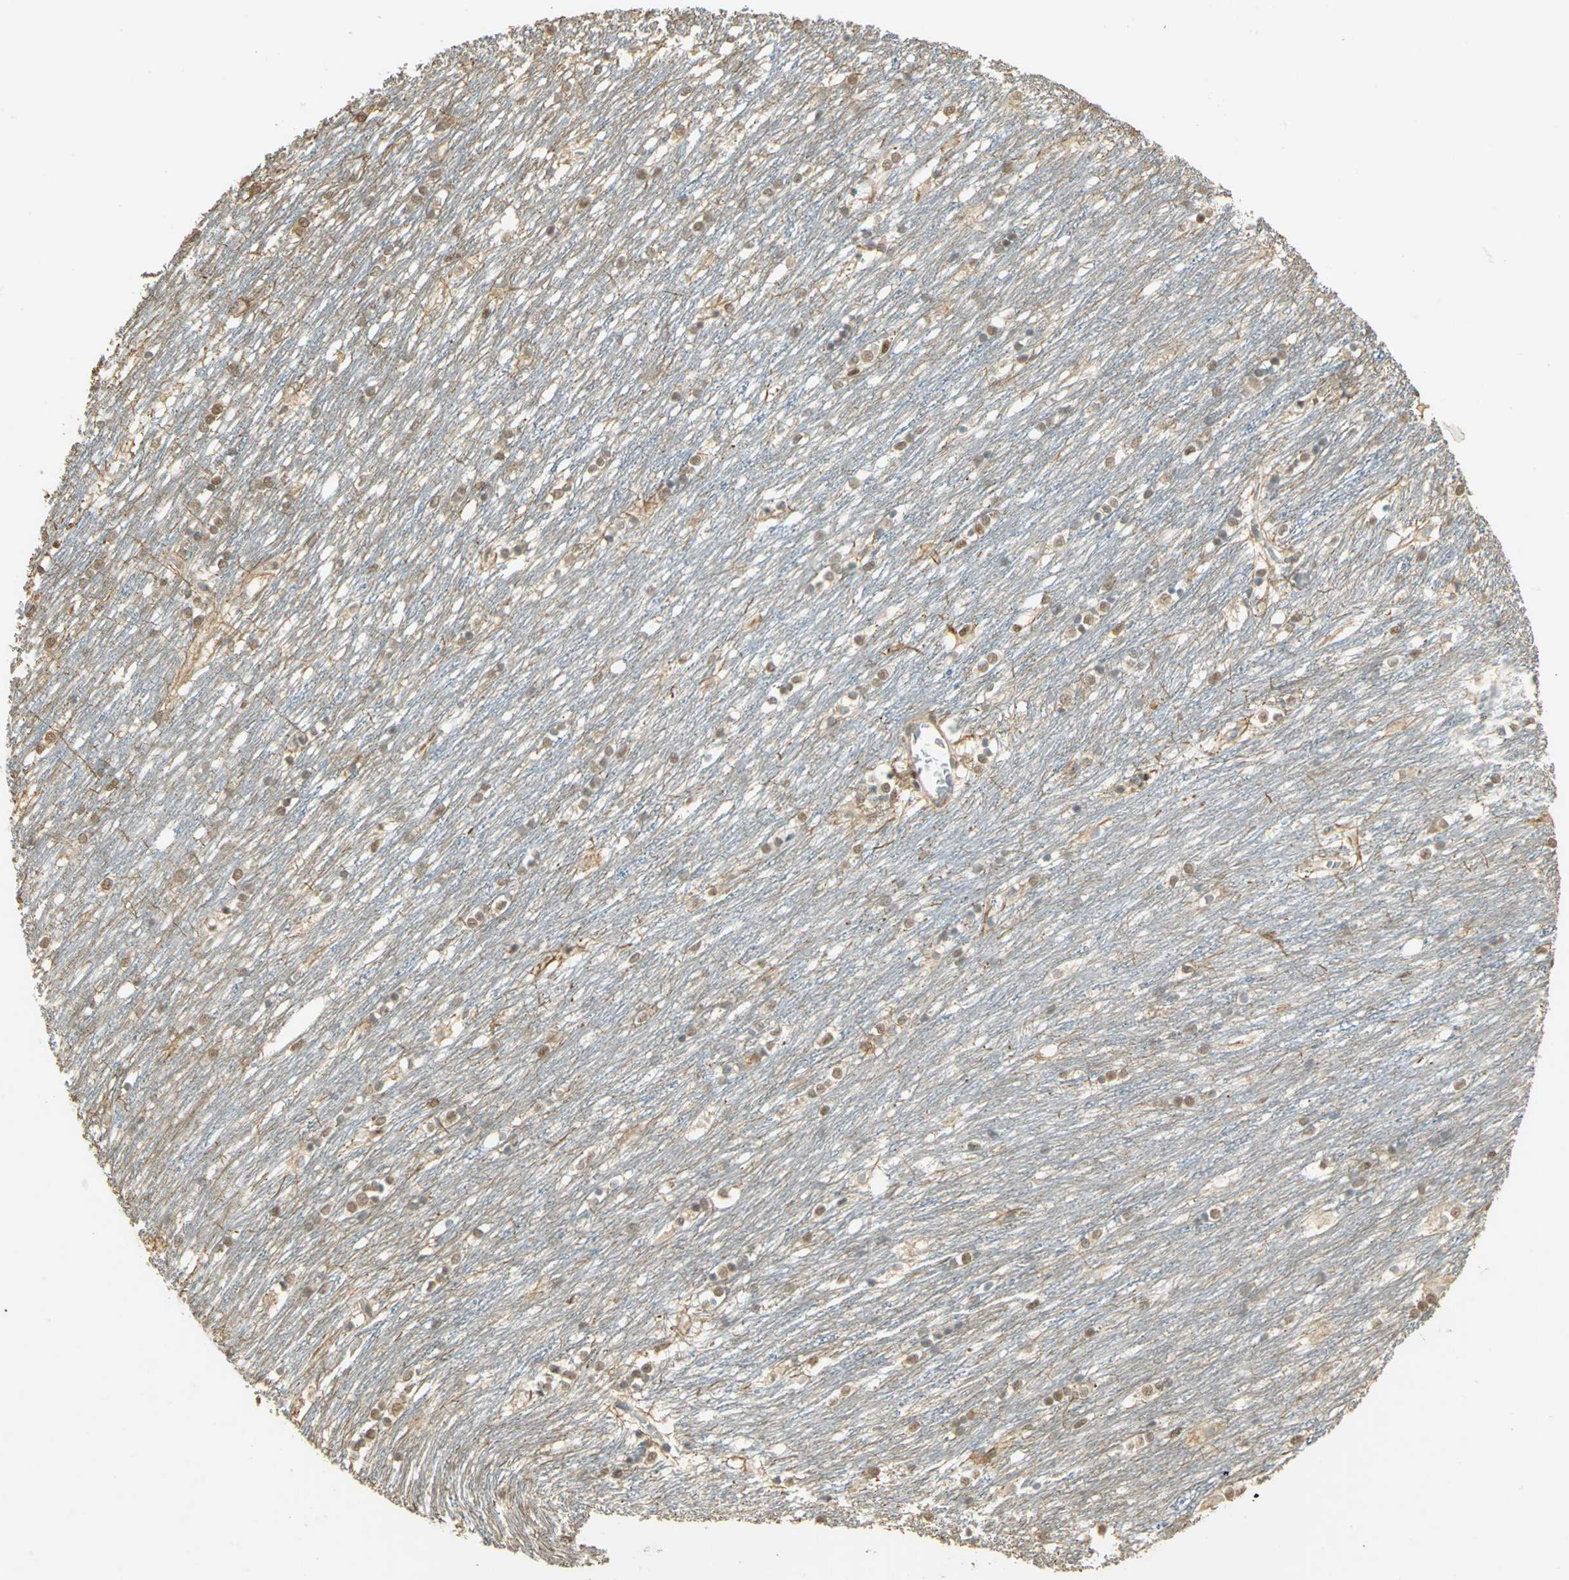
{"staining": {"intensity": "weak", "quantity": "25%-75%", "location": "cytoplasmic/membranous,nuclear"}, "tissue": "caudate", "cell_type": "Glial cells", "image_type": "normal", "snomed": [{"axis": "morphology", "description": "Normal tissue, NOS"}, {"axis": "topography", "description": "Lateral ventricle wall"}], "caption": "Glial cells reveal weak cytoplasmic/membranous,nuclear staining in about 25%-75% of cells in benign caudate. (brown staining indicates protein expression, while blue staining denotes nuclei).", "gene": "ELF1", "patient": {"sex": "female", "age": 19}}